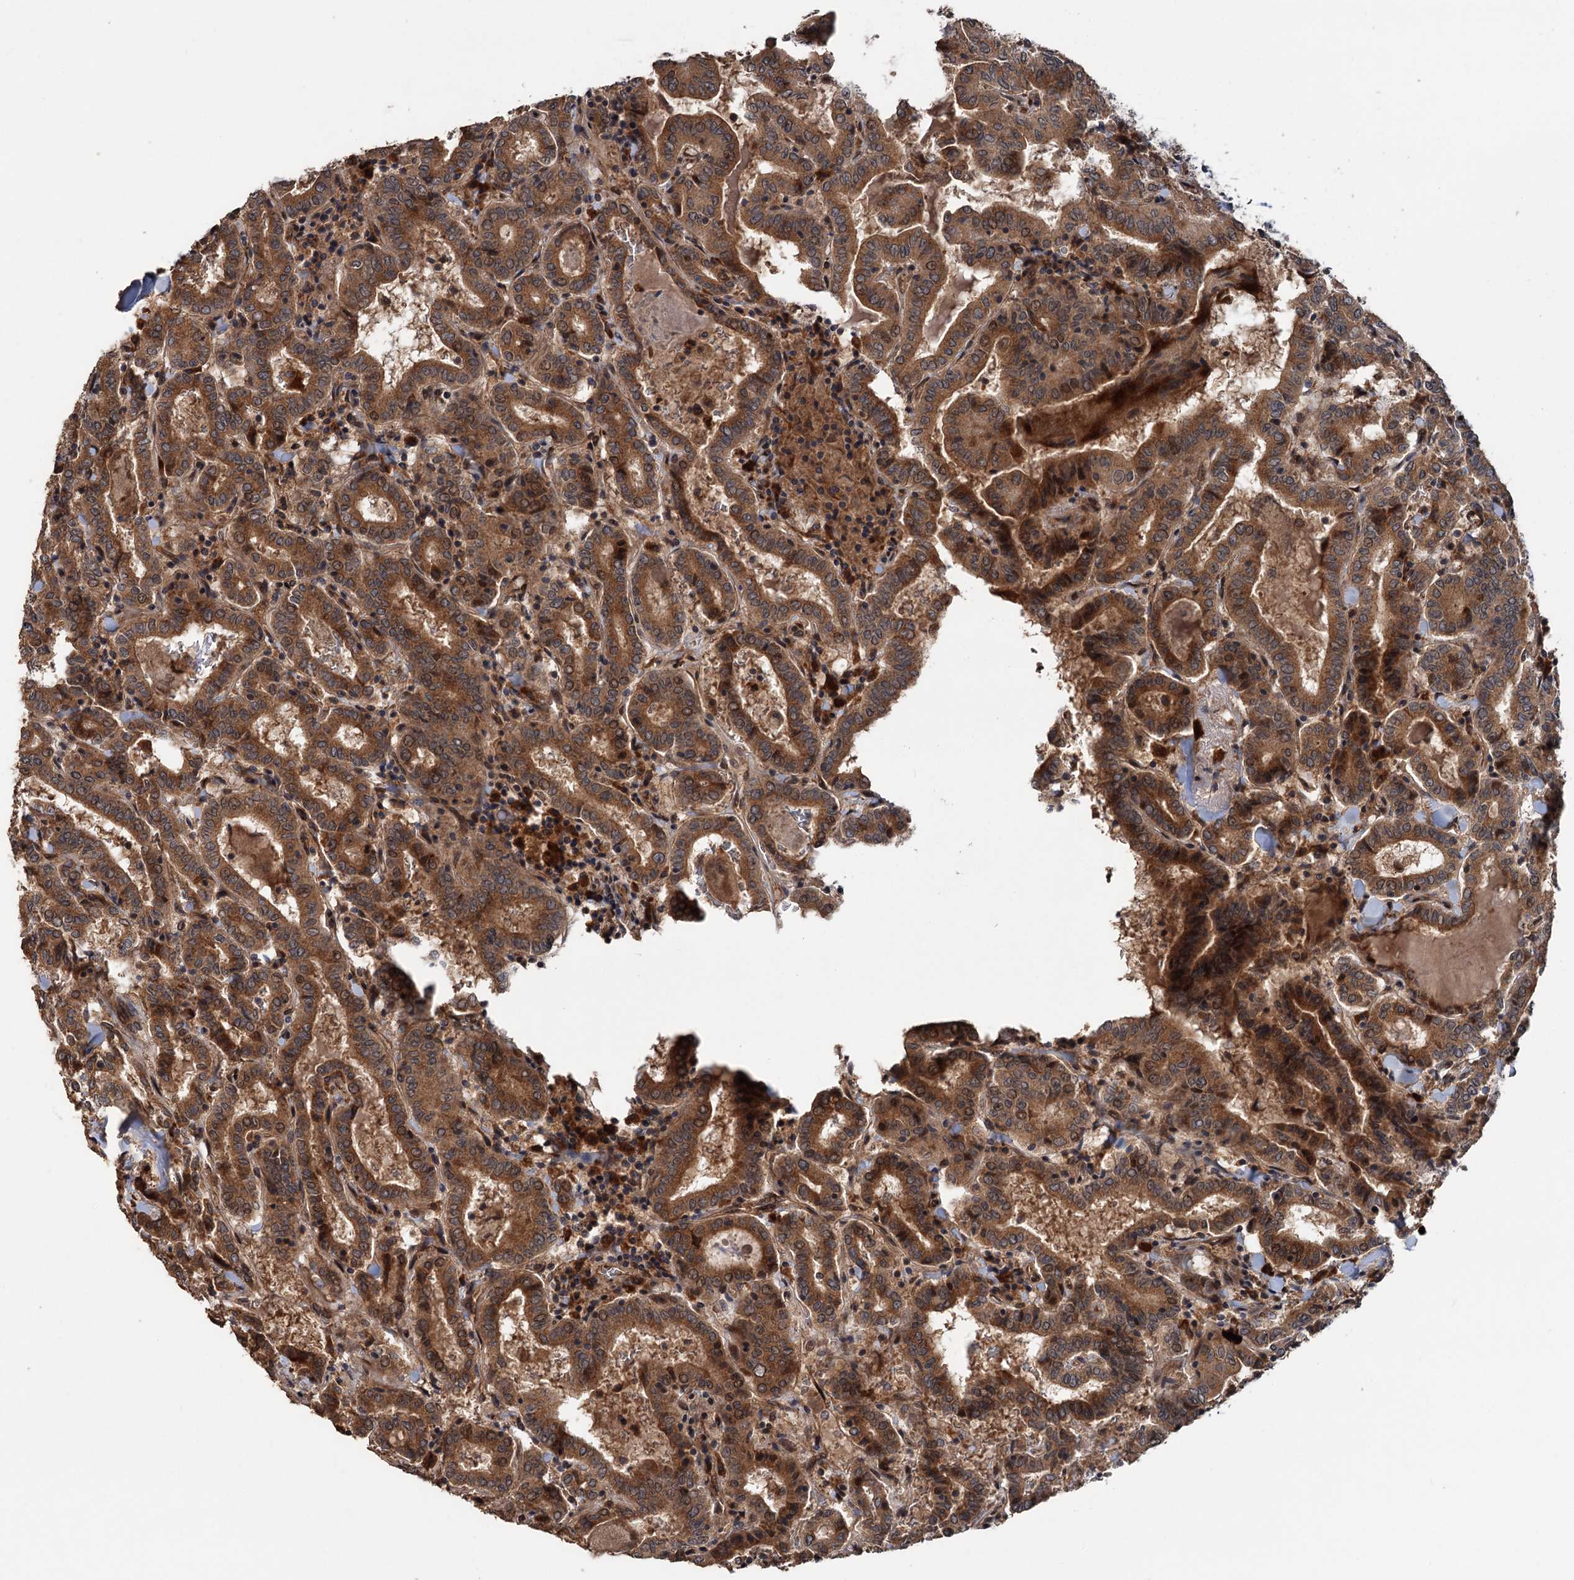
{"staining": {"intensity": "strong", "quantity": ">75%", "location": "cytoplasmic/membranous"}, "tissue": "thyroid cancer", "cell_type": "Tumor cells", "image_type": "cancer", "snomed": [{"axis": "morphology", "description": "Papillary adenocarcinoma, NOS"}, {"axis": "topography", "description": "Thyroid gland"}], "caption": "High-power microscopy captured an IHC image of thyroid cancer, revealing strong cytoplasmic/membranous positivity in approximately >75% of tumor cells. (IHC, brightfield microscopy, high magnification).", "gene": "KANSL2", "patient": {"sex": "female", "age": 72}}